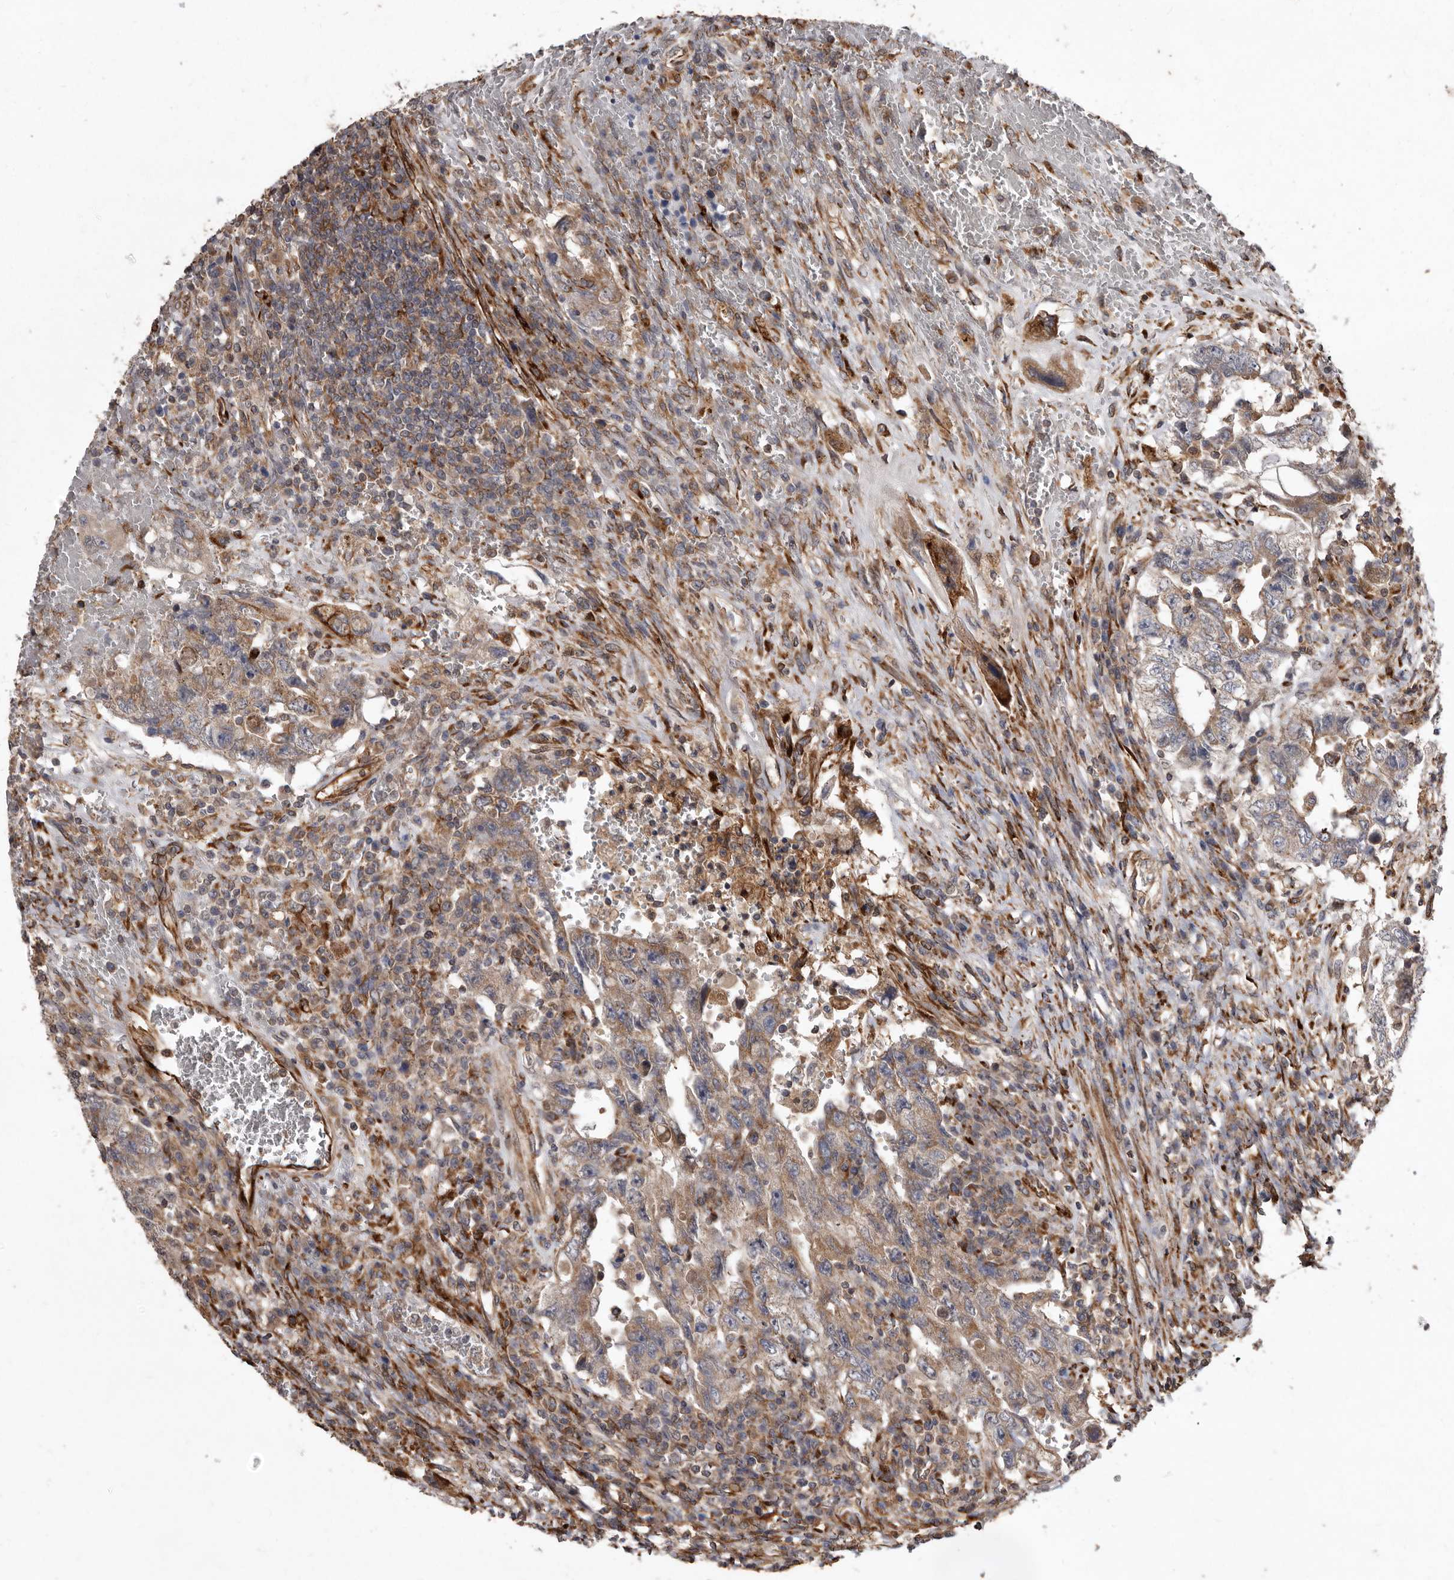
{"staining": {"intensity": "moderate", "quantity": ">75%", "location": "cytoplasmic/membranous"}, "tissue": "testis cancer", "cell_type": "Tumor cells", "image_type": "cancer", "snomed": [{"axis": "morphology", "description": "Carcinoma, Embryonal, NOS"}, {"axis": "topography", "description": "Testis"}], "caption": "Testis embryonal carcinoma was stained to show a protein in brown. There is medium levels of moderate cytoplasmic/membranous positivity in approximately >75% of tumor cells. Using DAB (3,3'-diaminobenzidine) (brown) and hematoxylin (blue) stains, captured at high magnification using brightfield microscopy.", "gene": "FLAD1", "patient": {"sex": "male", "age": 26}}